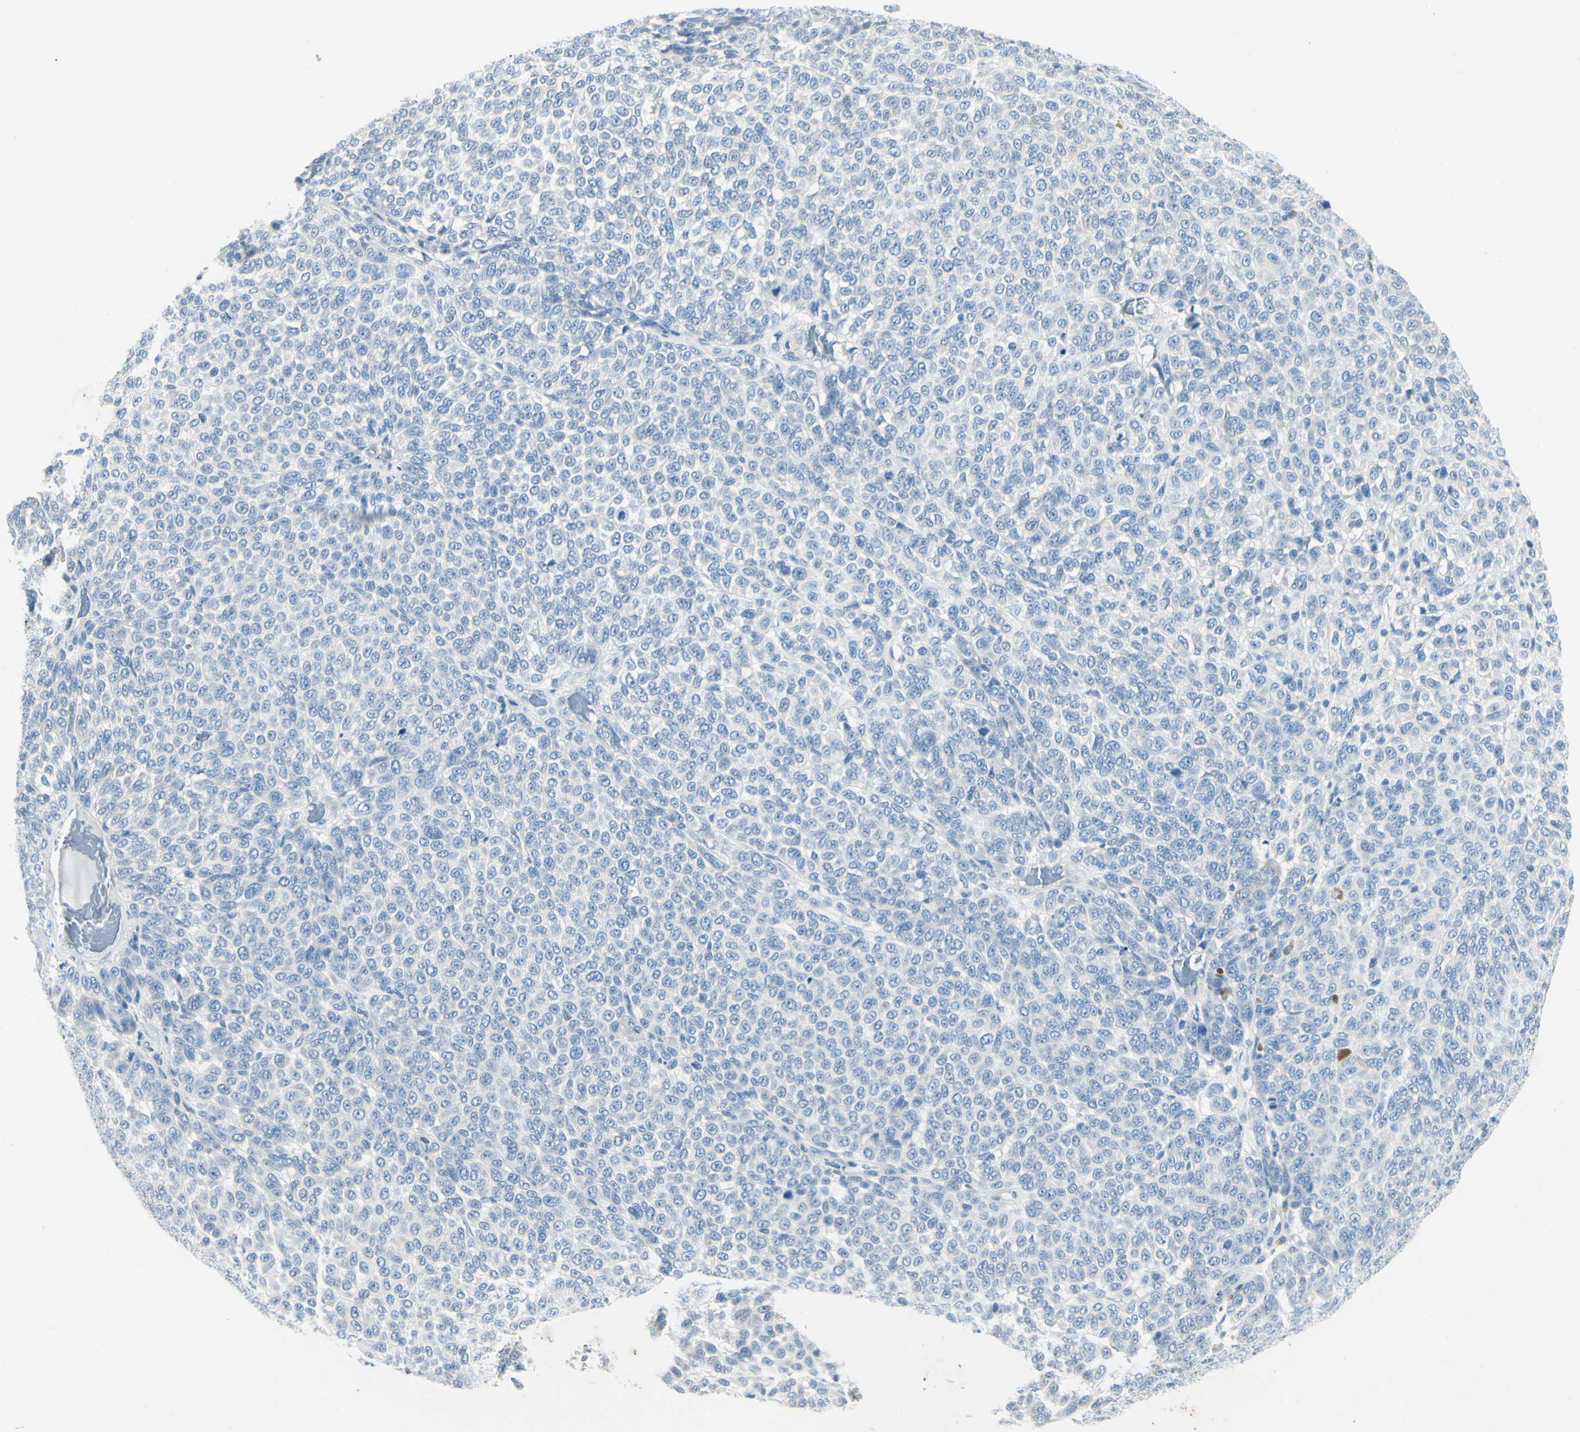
{"staining": {"intensity": "negative", "quantity": "none", "location": "none"}, "tissue": "melanoma", "cell_type": "Tumor cells", "image_type": "cancer", "snomed": [{"axis": "morphology", "description": "Malignant melanoma, NOS"}, {"axis": "topography", "description": "Skin"}], "caption": "Immunohistochemistry (IHC) image of melanoma stained for a protein (brown), which demonstrates no staining in tumor cells.", "gene": "SNAP91", "patient": {"sex": "male", "age": 59}}